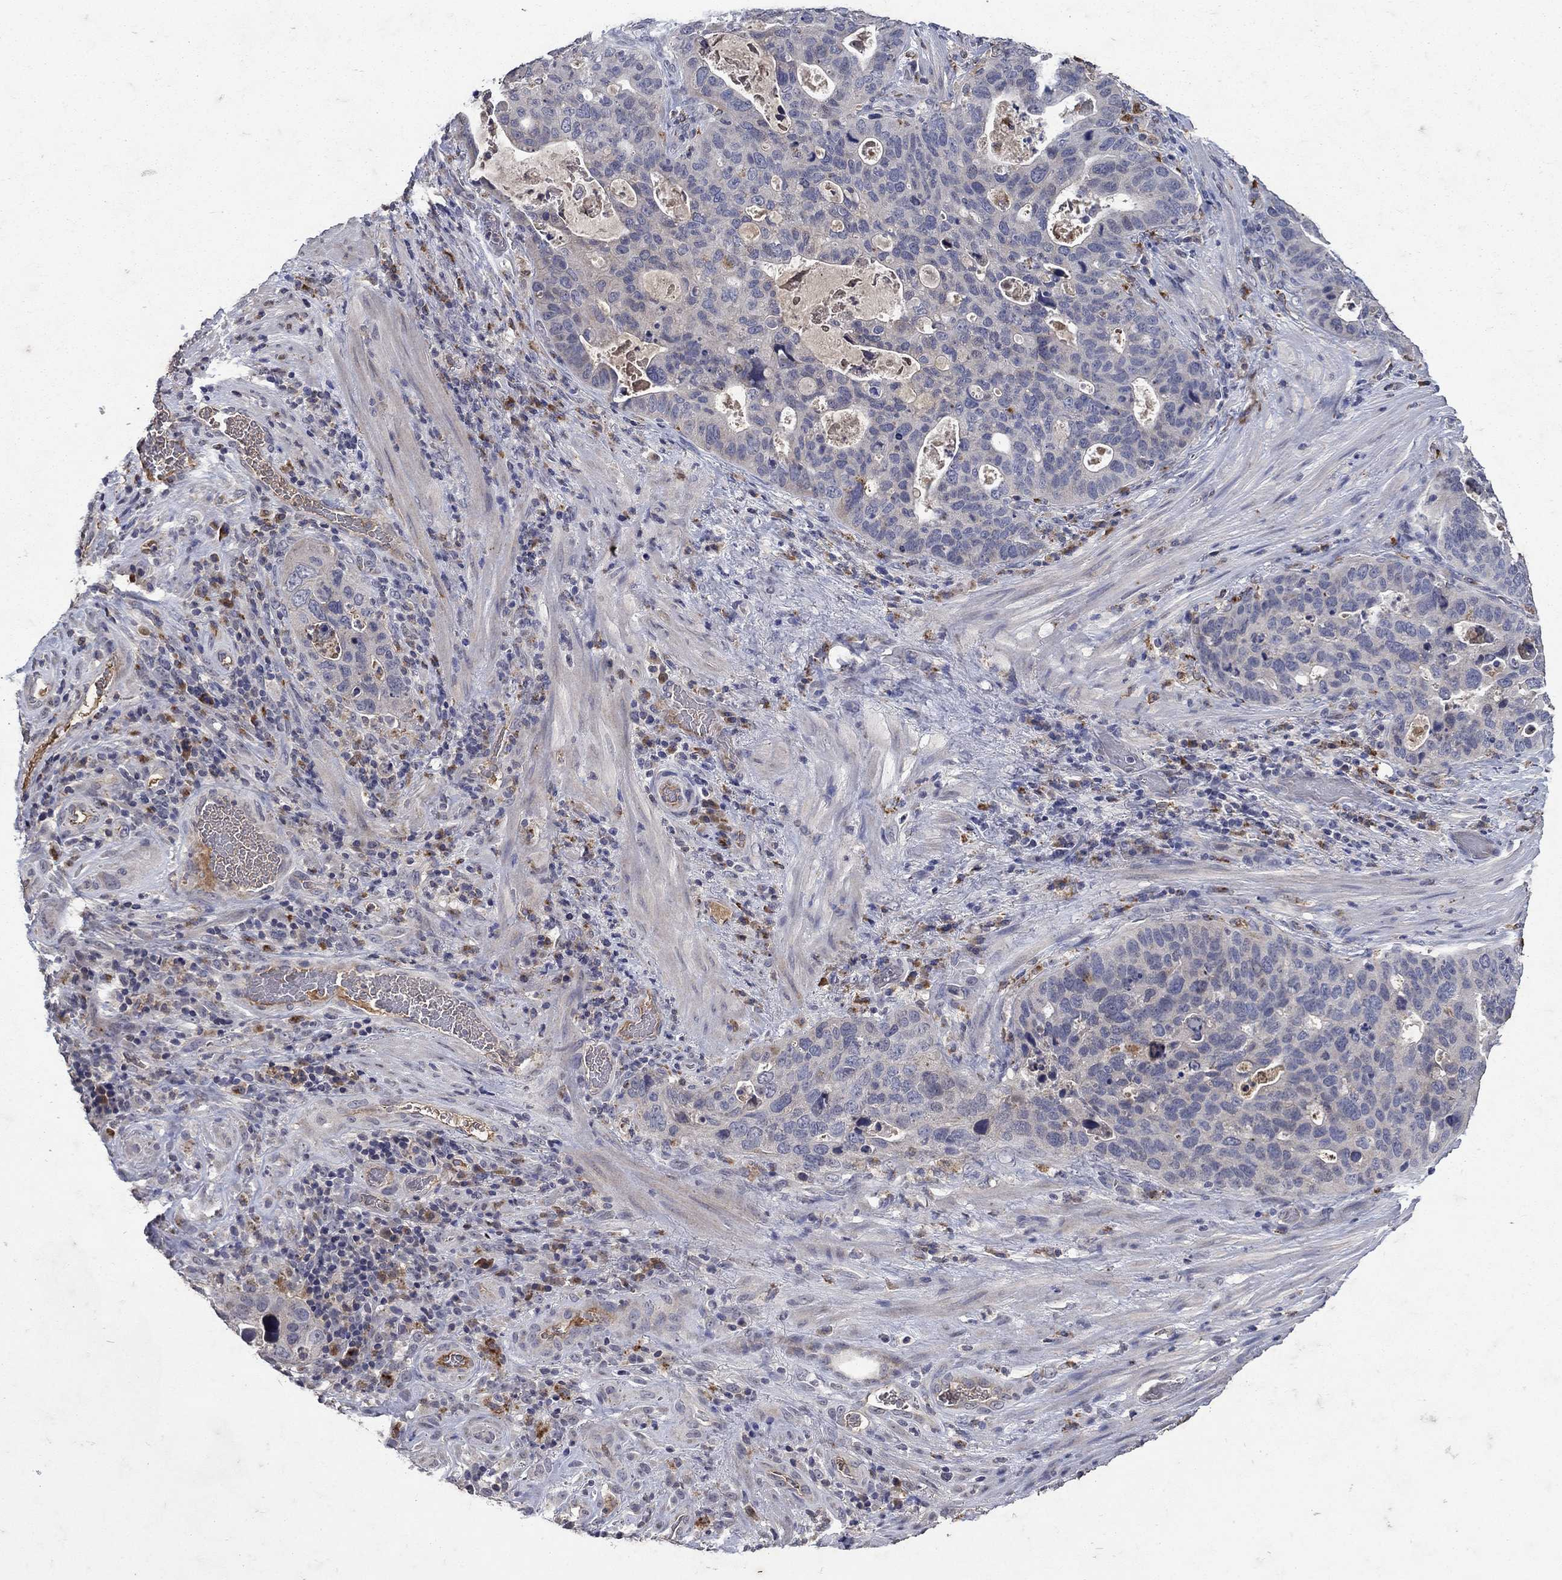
{"staining": {"intensity": "negative", "quantity": "none", "location": "none"}, "tissue": "stomach cancer", "cell_type": "Tumor cells", "image_type": "cancer", "snomed": [{"axis": "morphology", "description": "Adenocarcinoma, NOS"}, {"axis": "topography", "description": "Stomach"}], "caption": "DAB (3,3'-diaminobenzidine) immunohistochemical staining of human stomach adenocarcinoma reveals no significant positivity in tumor cells. Brightfield microscopy of immunohistochemistry stained with DAB (3,3'-diaminobenzidine) (brown) and hematoxylin (blue), captured at high magnification.", "gene": "NPC2", "patient": {"sex": "male", "age": 54}}